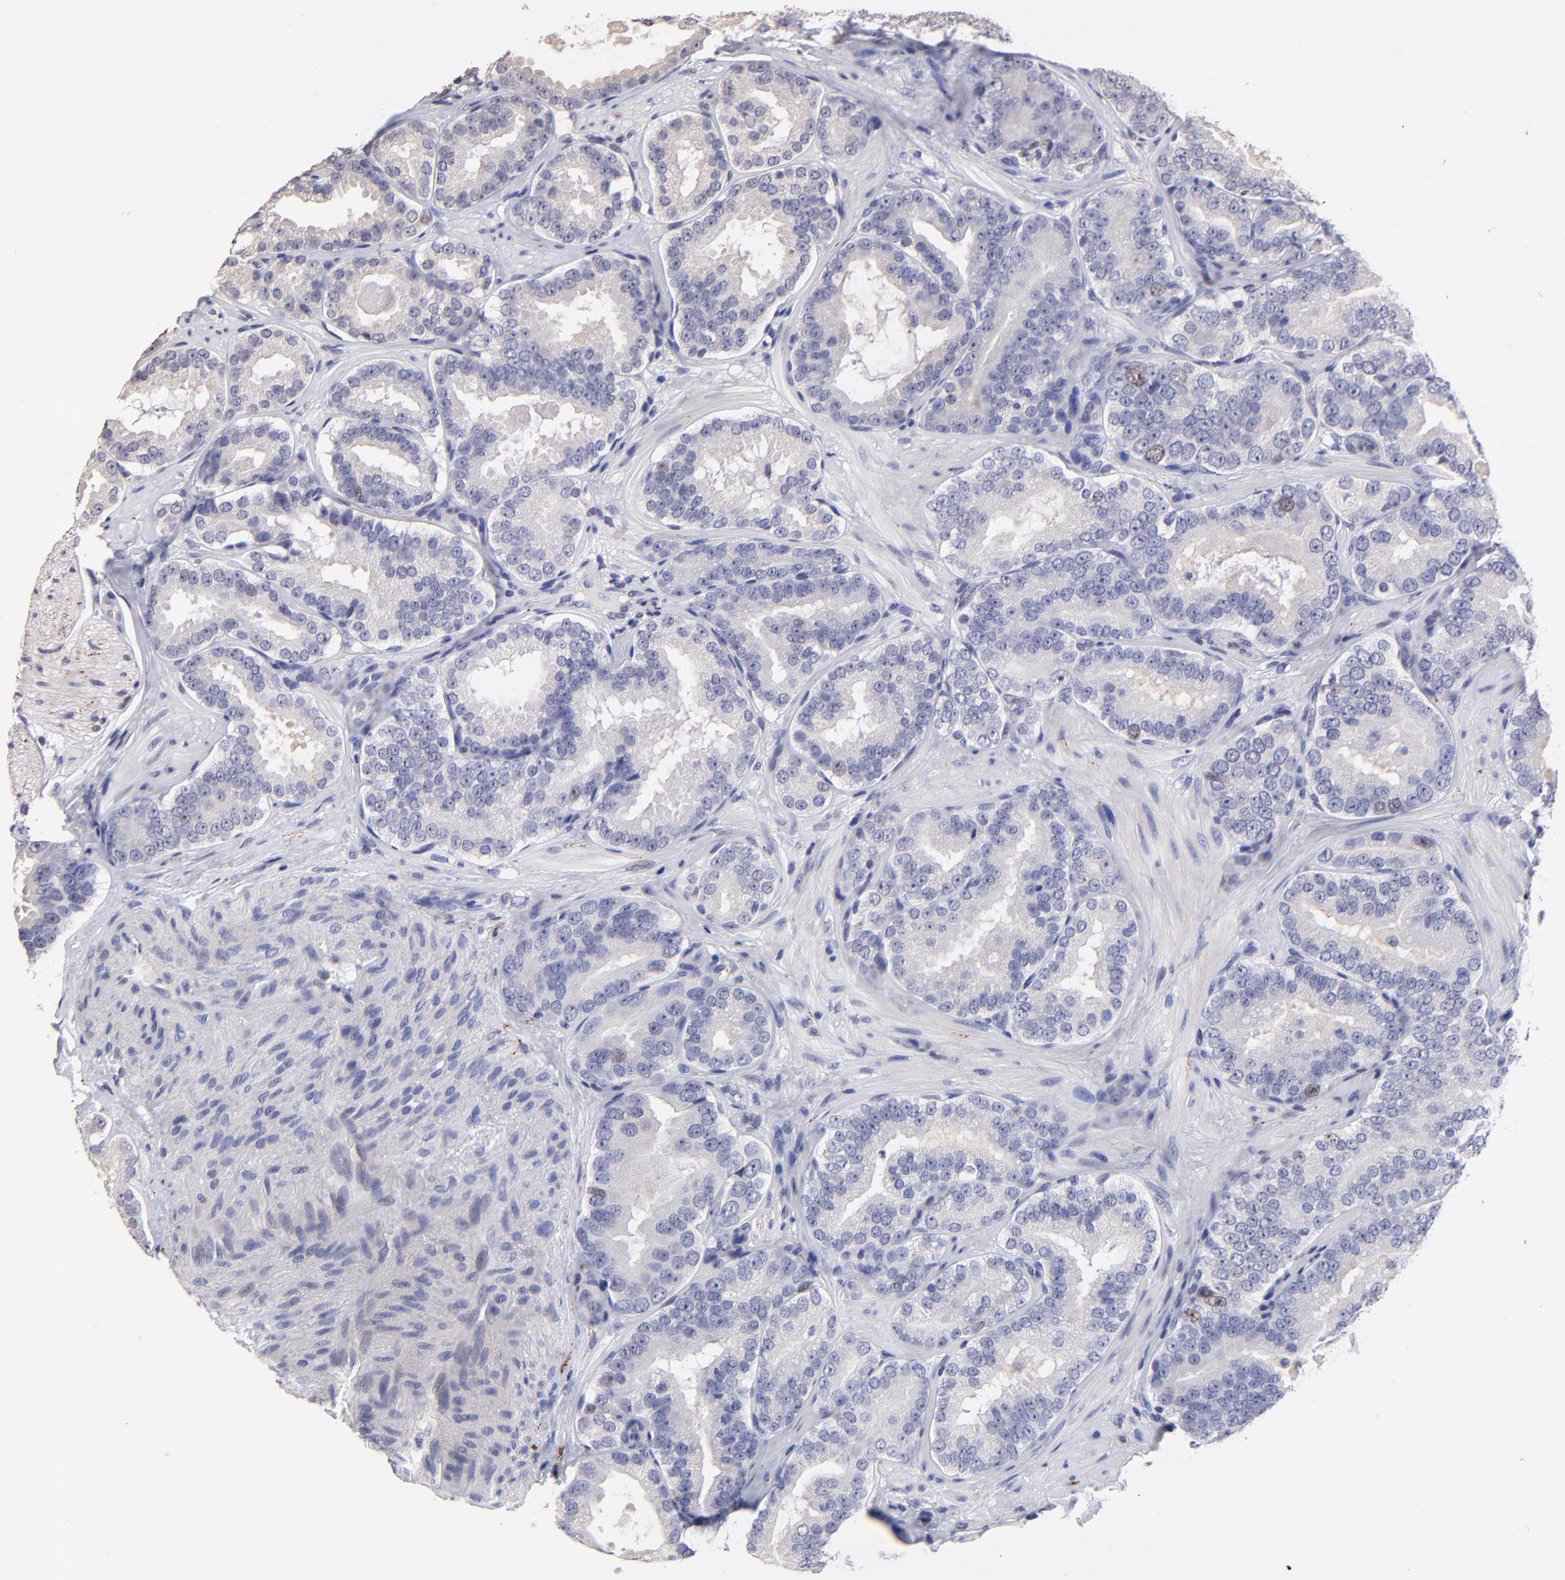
{"staining": {"intensity": "weak", "quantity": "<25%", "location": "nuclear"}, "tissue": "prostate cancer", "cell_type": "Tumor cells", "image_type": "cancer", "snomed": [{"axis": "morphology", "description": "Adenocarcinoma, Low grade"}, {"axis": "topography", "description": "Prostate"}], "caption": "The image displays no staining of tumor cells in prostate cancer (low-grade adenocarcinoma).", "gene": "DNMT1", "patient": {"sex": "male", "age": 59}}